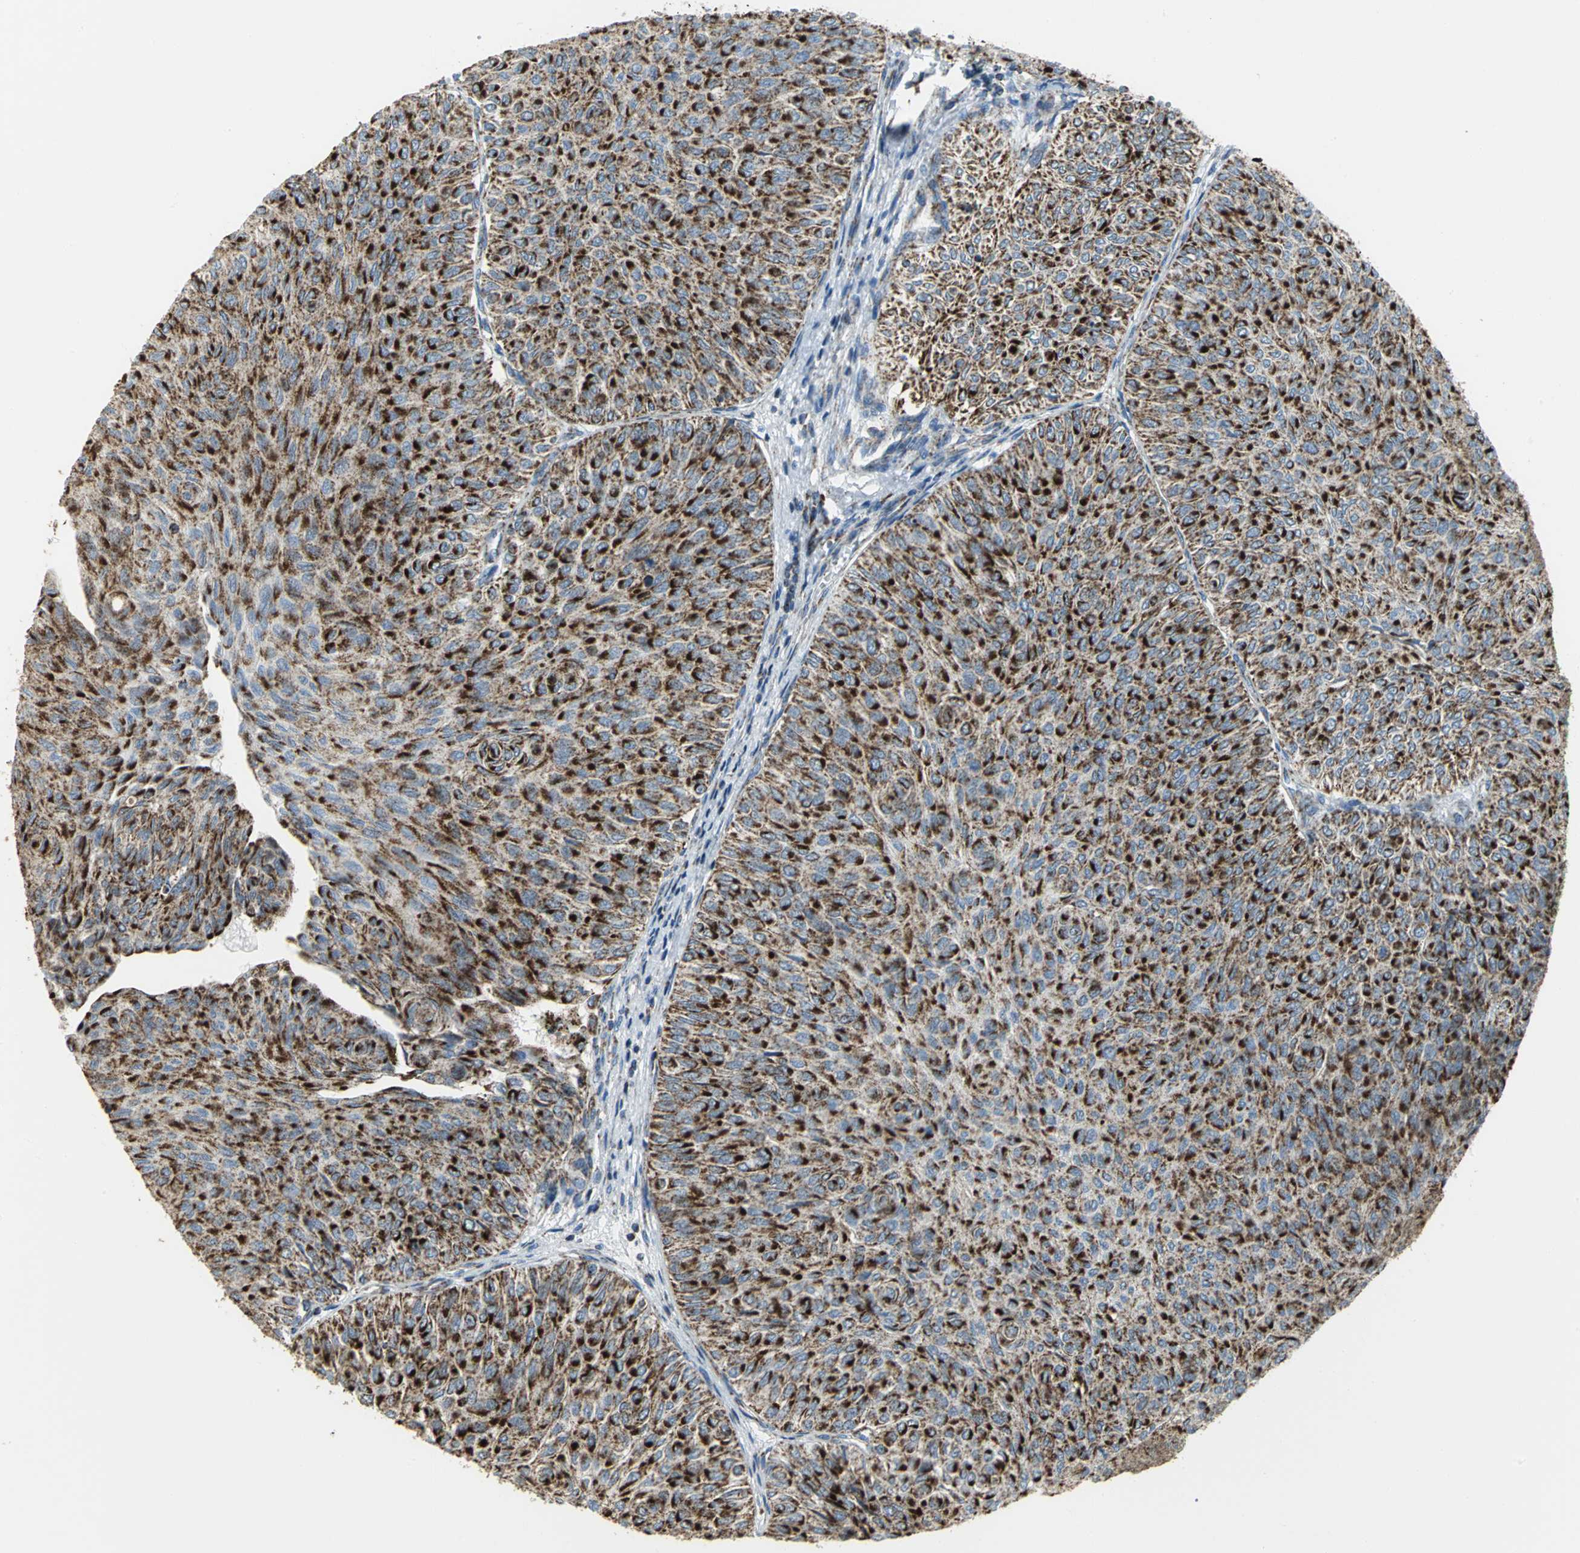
{"staining": {"intensity": "strong", "quantity": ">75%", "location": "cytoplasmic/membranous"}, "tissue": "urothelial cancer", "cell_type": "Tumor cells", "image_type": "cancer", "snomed": [{"axis": "morphology", "description": "Urothelial carcinoma, Low grade"}, {"axis": "topography", "description": "Urinary bladder"}], "caption": "High-power microscopy captured an immunohistochemistry image of urothelial carcinoma (low-grade), revealing strong cytoplasmic/membranous positivity in about >75% of tumor cells.", "gene": "NTRK1", "patient": {"sex": "male", "age": 78}}